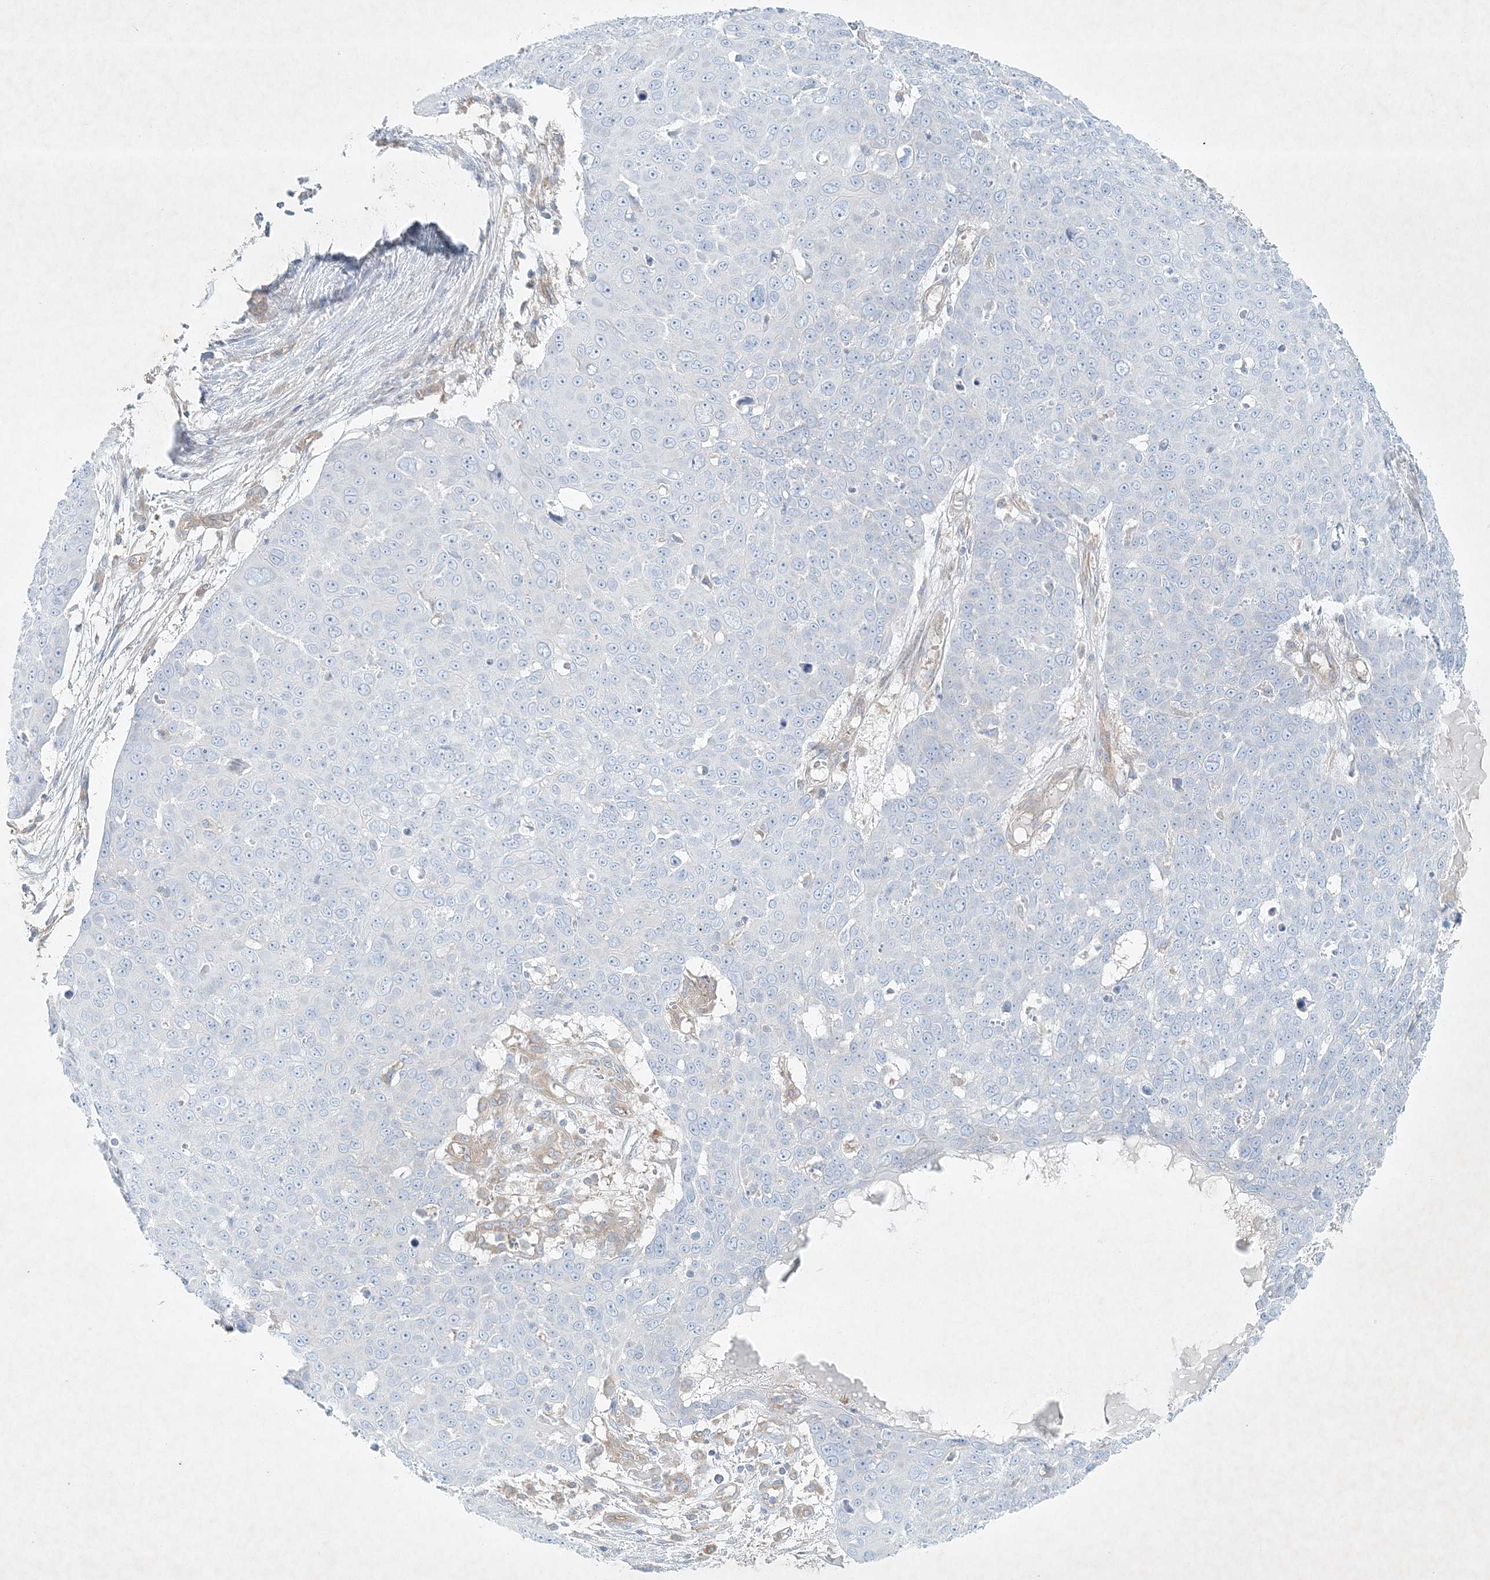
{"staining": {"intensity": "negative", "quantity": "none", "location": "none"}, "tissue": "skin cancer", "cell_type": "Tumor cells", "image_type": "cancer", "snomed": [{"axis": "morphology", "description": "Squamous cell carcinoma, NOS"}, {"axis": "topography", "description": "Skin"}], "caption": "High magnification brightfield microscopy of skin squamous cell carcinoma stained with DAB (brown) and counterstained with hematoxylin (blue): tumor cells show no significant staining.", "gene": "STK11IP", "patient": {"sex": "male", "age": 71}}